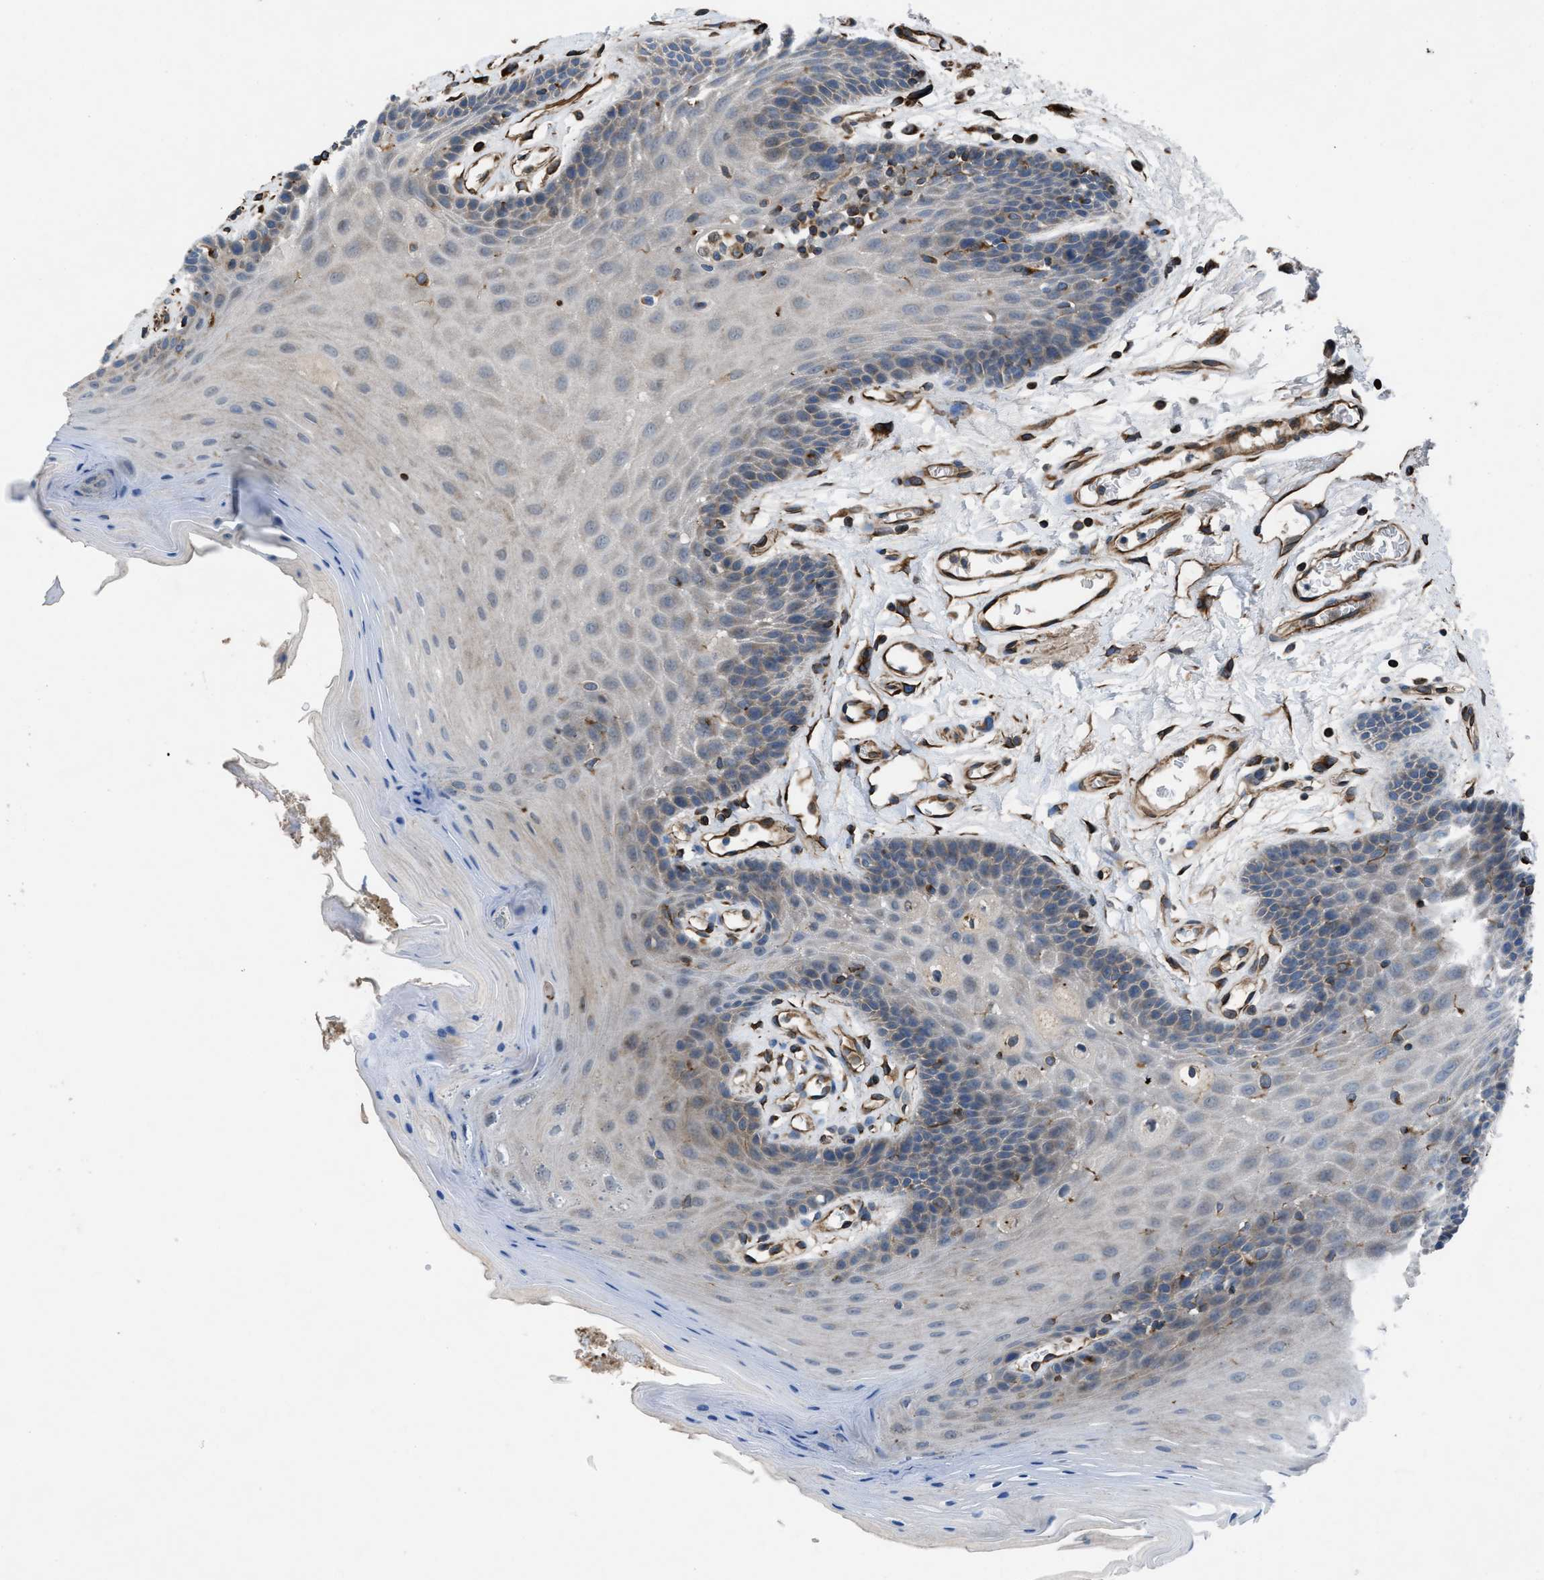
{"staining": {"intensity": "weak", "quantity": "<25%", "location": "cytoplasmic/membranous"}, "tissue": "oral mucosa", "cell_type": "Squamous epithelial cells", "image_type": "normal", "snomed": [{"axis": "morphology", "description": "Normal tissue, NOS"}, {"axis": "morphology", "description": "Squamous cell carcinoma, NOS"}, {"axis": "topography", "description": "Oral tissue"}, {"axis": "topography", "description": "Head-Neck"}], "caption": "A histopathology image of oral mucosa stained for a protein exhibits no brown staining in squamous epithelial cells. The staining is performed using DAB brown chromogen with nuclei counter-stained in using hematoxylin.", "gene": "SLC6A9", "patient": {"sex": "male", "age": 71}}